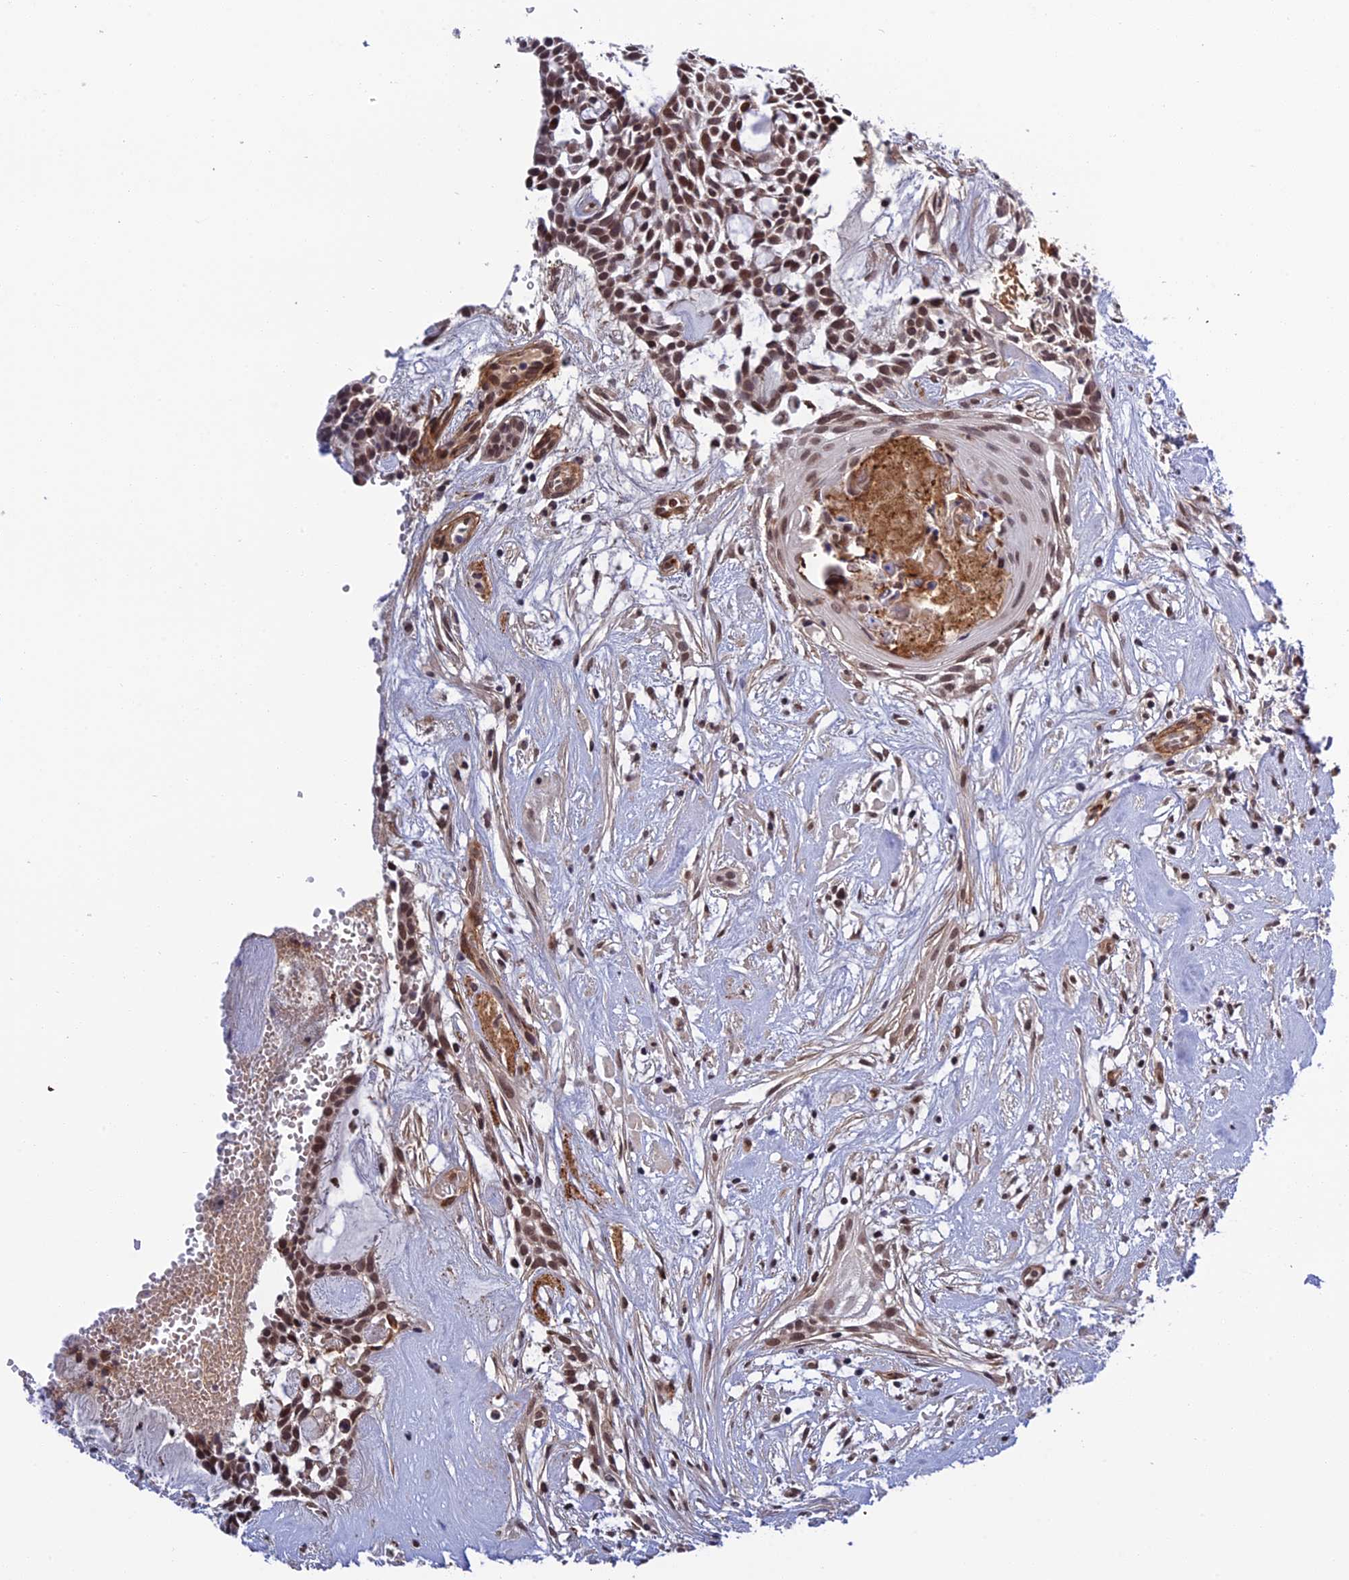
{"staining": {"intensity": "moderate", "quantity": ">75%", "location": "nuclear"}, "tissue": "head and neck cancer", "cell_type": "Tumor cells", "image_type": "cancer", "snomed": [{"axis": "morphology", "description": "Adenocarcinoma, NOS"}, {"axis": "topography", "description": "Subcutis"}, {"axis": "topography", "description": "Head-Neck"}], "caption": "Head and neck adenocarcinoma tissue exhibits moderate nuclear expression in approximately >75% of tumor cells", "gene": "REXO1", "patient": {"sex": "female", "age": 73}}